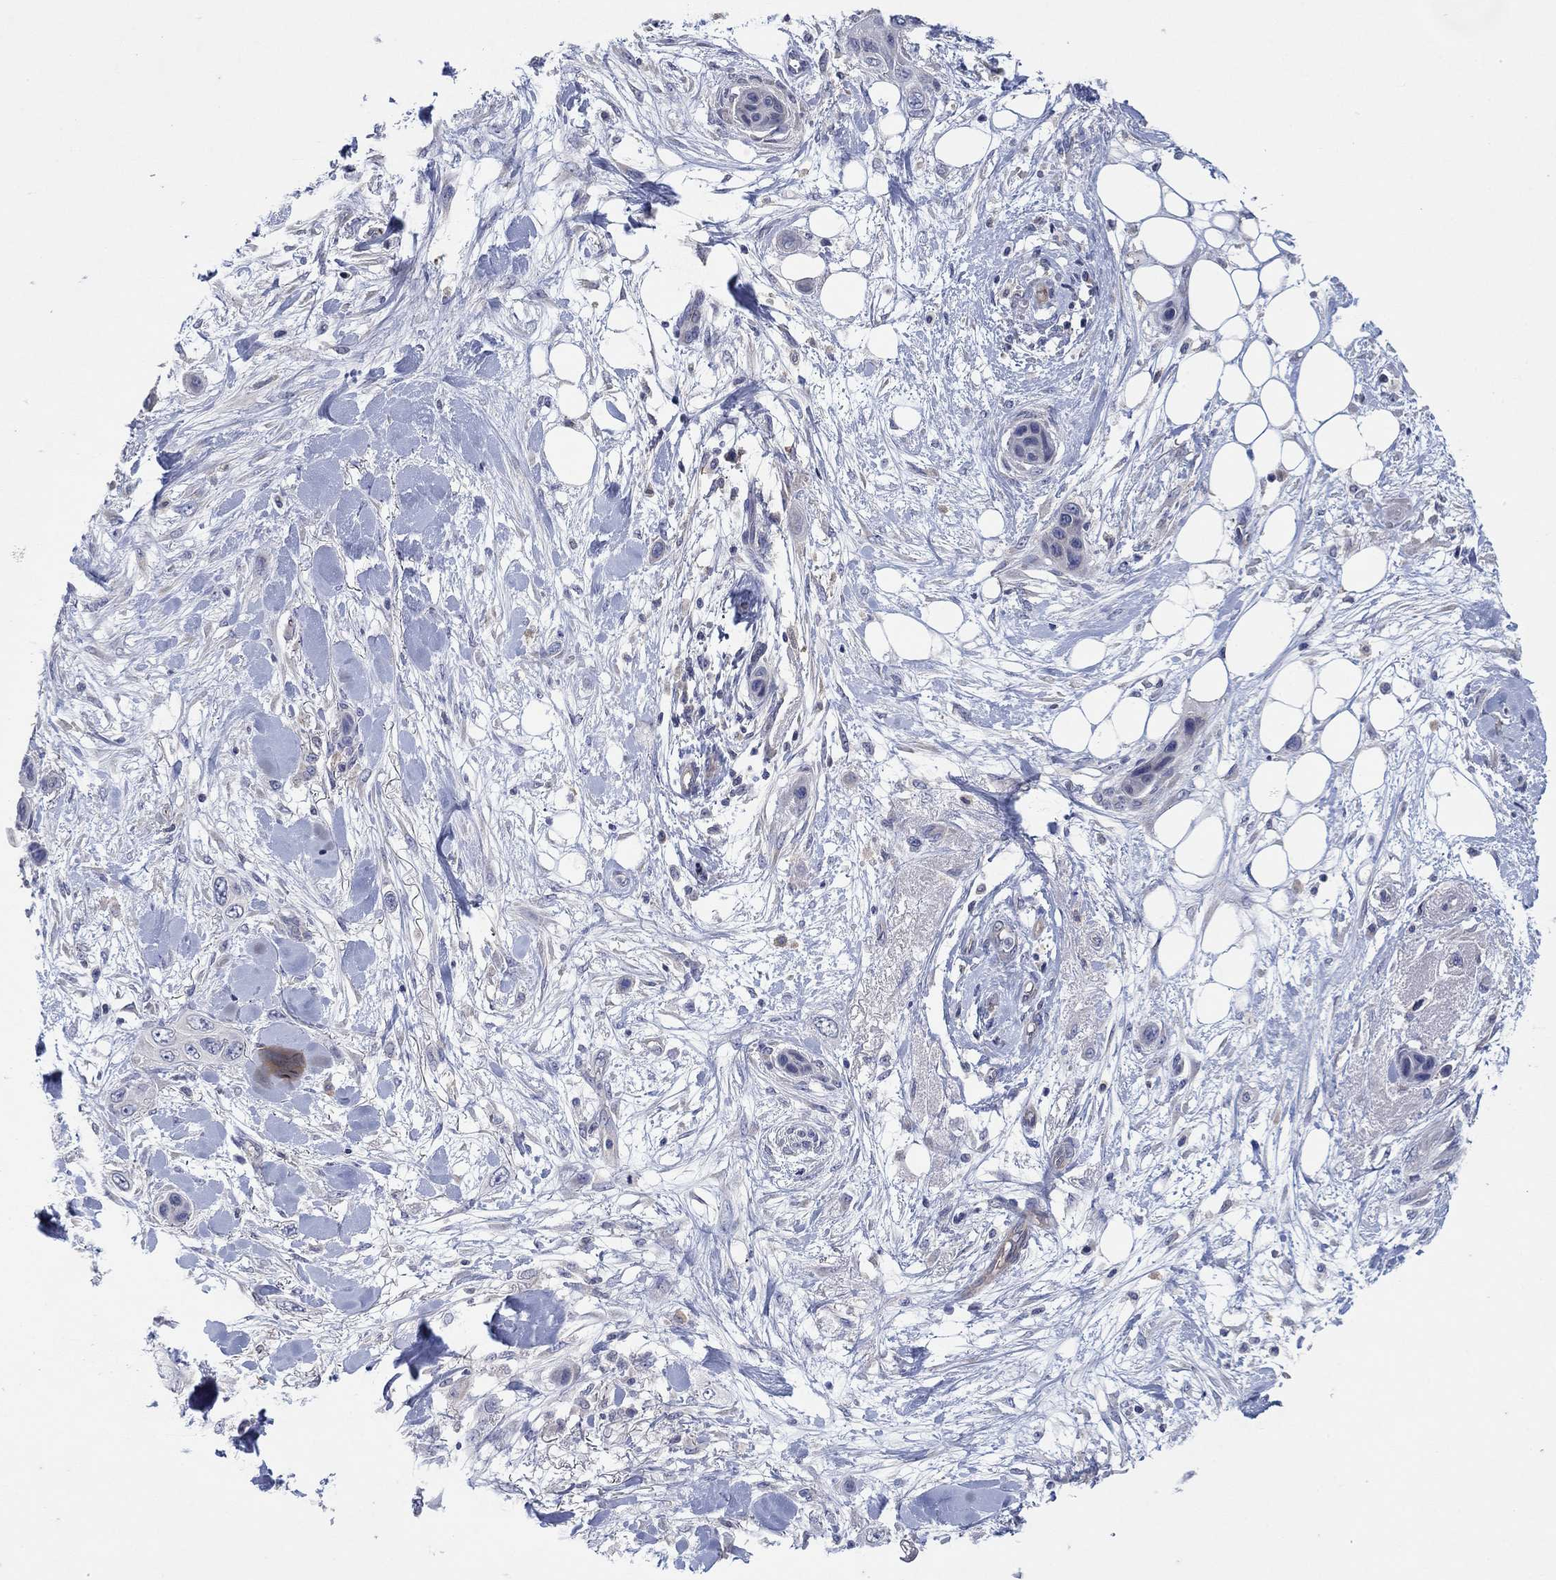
{"staining": {"intensity": "negative", "quantity": "none", "location": "none"}, "tissue": "skin cancer", "cell_type": "Tumor cells", "image_type": "cancer", "snomed": [{"axis": "morphology", "description": "Squamous cell carcinoma, NOS"}, {"axis": "topography", "description": "Skin"}], "caption": "Immunohistochemical staining of human skin squamous cell carcinoma exhibits no significant staining in tumor cells.", "gene": "PLCL2", "patient": {"sex": "male", "age": 79}}